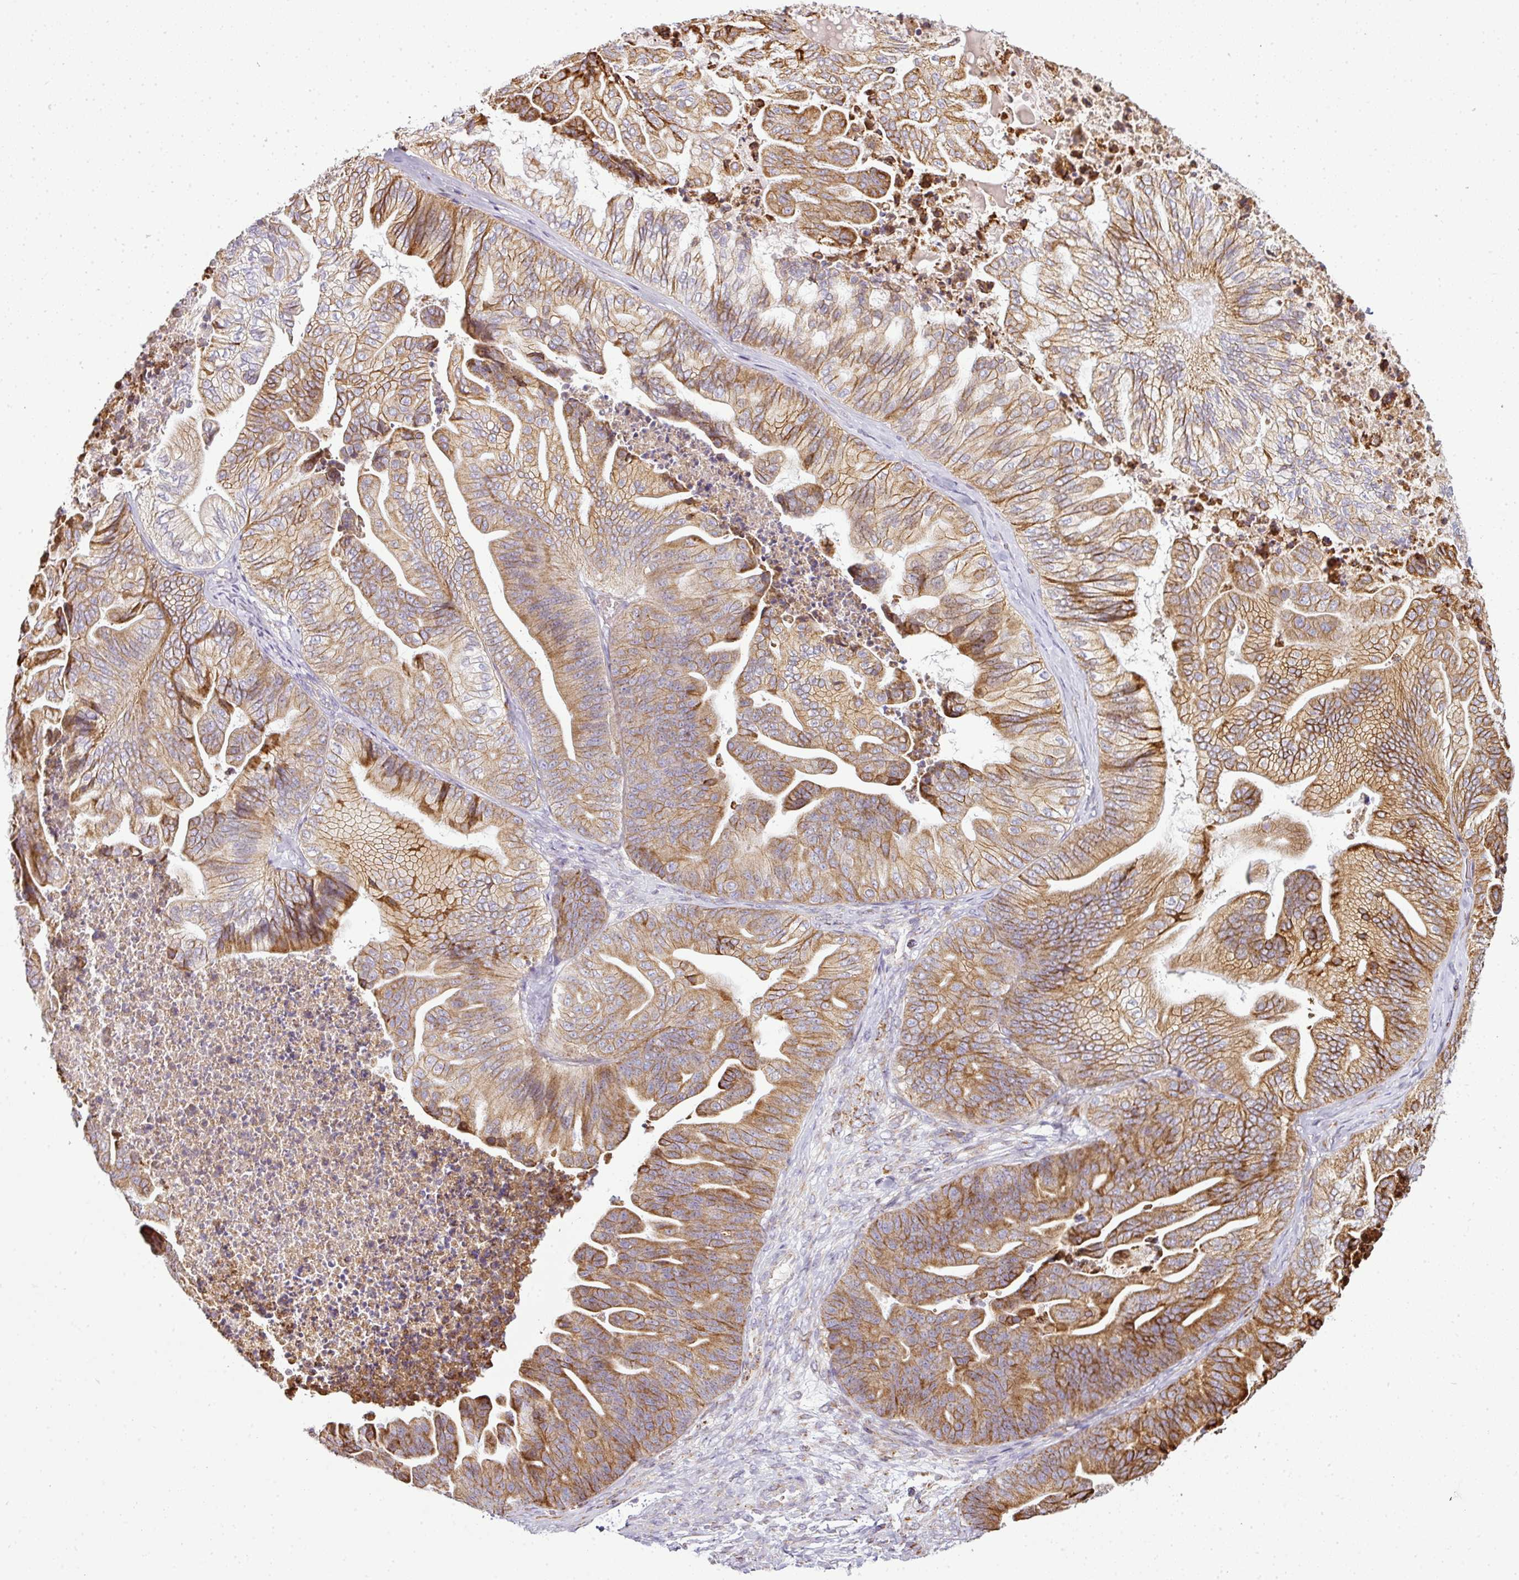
{"staining": {"intensity": "moderate", "quantity": ">75%", "location": "cytoplasmic/membranous"}, "tissue": "ovarian cancer", "cell_type": "Tumor cells", "image_type": "cancer", "snomed": [{"axis": "morphology", "description": "Cystadenocarcinoma, mucinous, NOS"}, {"axis": "topography", "description": "Ovary"}], "caption": "Tumor cells show medium levels of moderate cytoplasmic/membranous expression in about >75% of cells in human ovarian cancer (mucinous cystadenocarcinoma).", "gene": "ANKRD18A", "patient": {"sex": "female", "age": 67}}